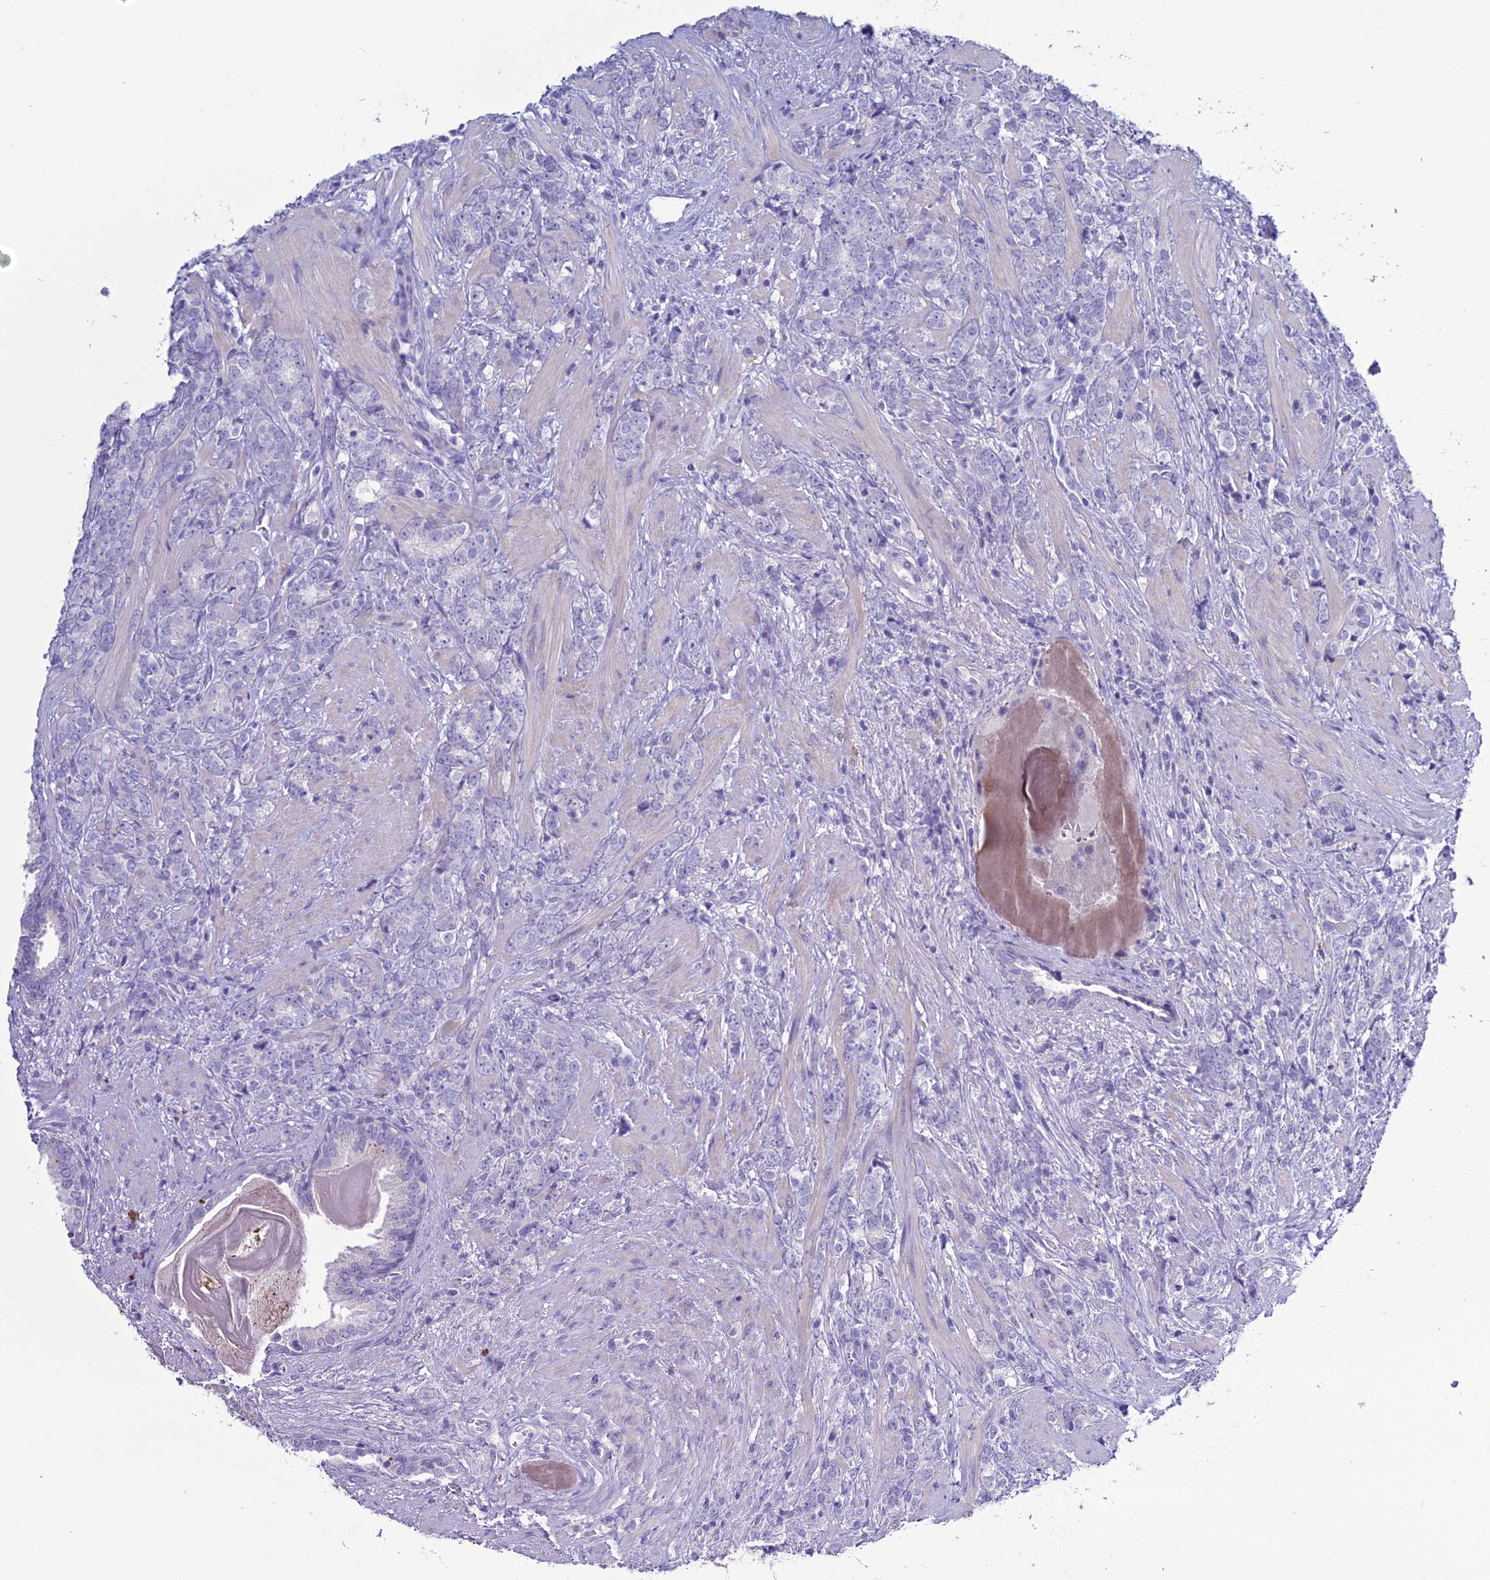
{"staining": {"intensity": "negative", "quantity": "none", "location": "none"}, "tissue": "prostate cancer", "cell_type": "Tumor cells", "image_type": "cancer", "snomed": [{"axis": "morphology", "description": "Adenocarcinoma, High grade"}, {"axis": "topography", "description": "Prostate"}], "caption": "High magnification brightfield microscopy of prostate adenocarcinoma (high-grade) stained with DAB (brown) and counterstained with hematoxylin (blue): tumor cells show no significant expression.", "gene": "CLEC2L", "patient": {"sex": "male", "age": 64}}